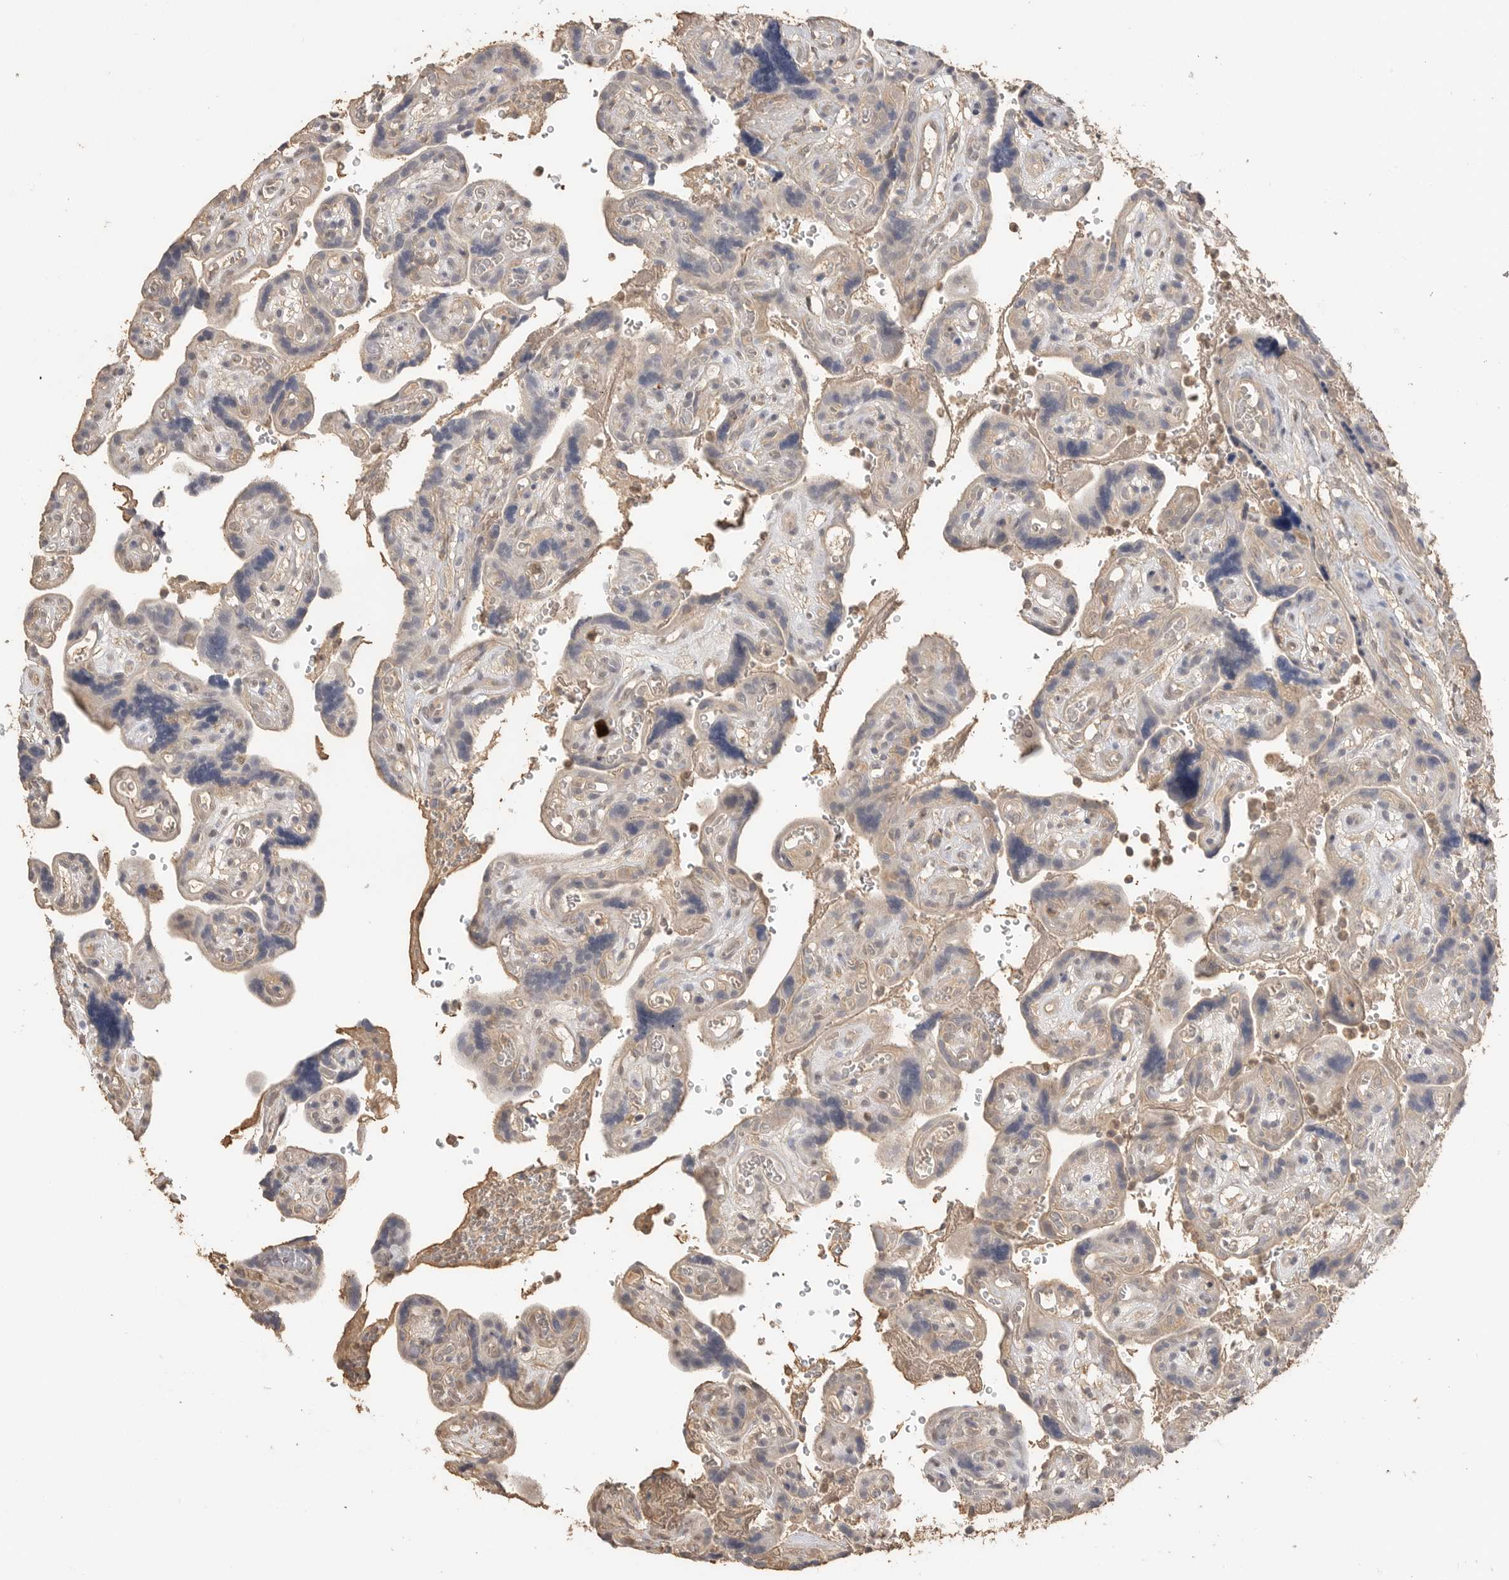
{"staining": {"intensity": "weak", "quantity": "<25%", "location": "cytoplasmic/membranous"}, "tissue": "placenta", "cell_type": "Decidual cells", "image_type": "normal", "snomed": [{"axis": "morphology", "description": "Normal tissue, NOS"}, {"axis": "topography", "description": "Placenta"}], "caption": "DAB immunohistochemical staining of benign human placenta shows no significant expression in decidual cells.", "gene": "MAP2K1", "patient": {"sex": "female", "age": 30}}